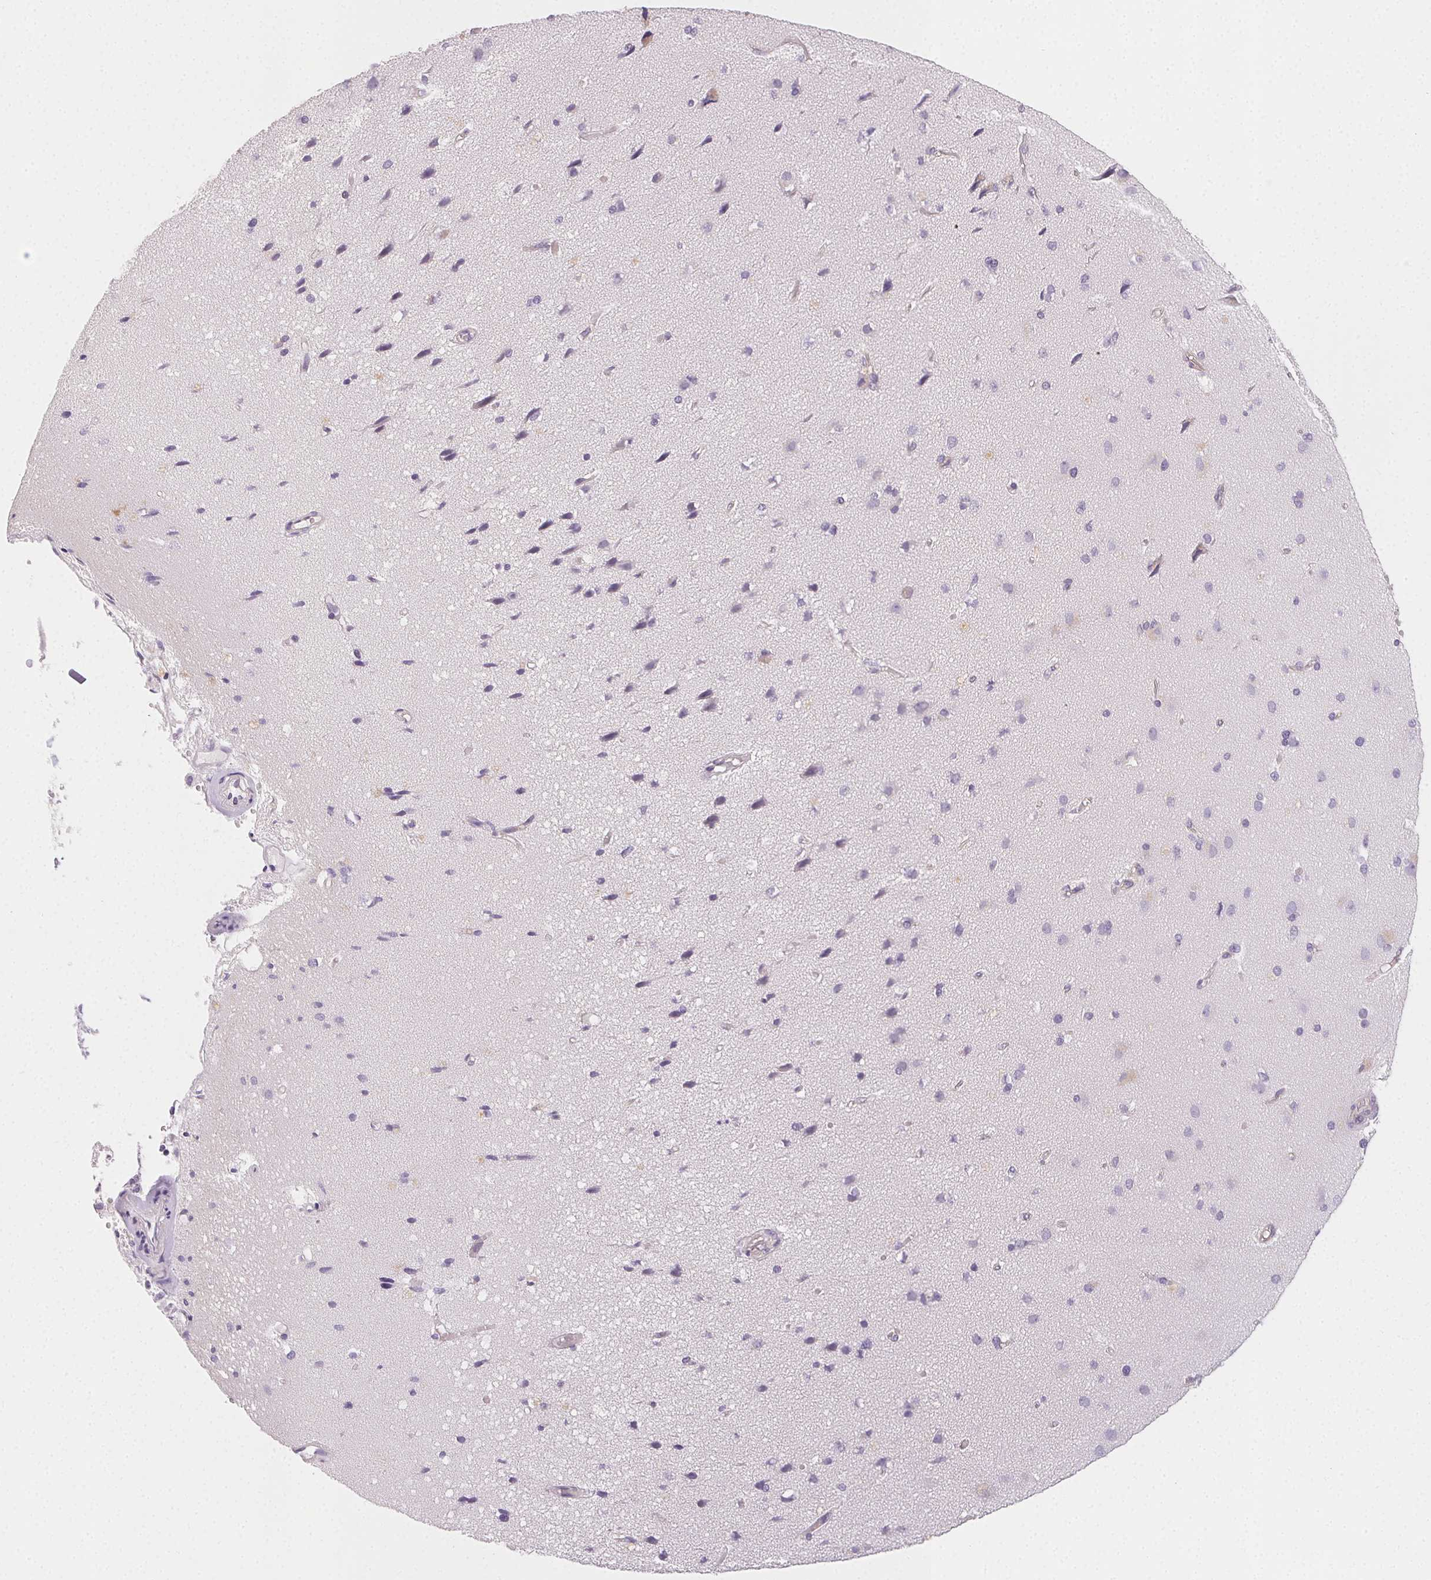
{"staining": {"intensity": "negative", "quantity": "none", "location": "none"}, "tissue": "cerebral cortex", "cell_type": "Endothelial cells", "image_type": "normal", "snomed": [{"axis": "morphology", "description": "Normal tissue, NOS"}, {"axis": "morphology", "description": "Glioma, malignant, High grade"}, {"axis": "topography", "description": "Cerebral cortex"}], "caption": "Immunohistochemical staining of unremarkable cerebral cortex displays no significant staining in endothelial cells.", "gene": "CSN1S1", "patient": {"sex": "male", "age": 71}}